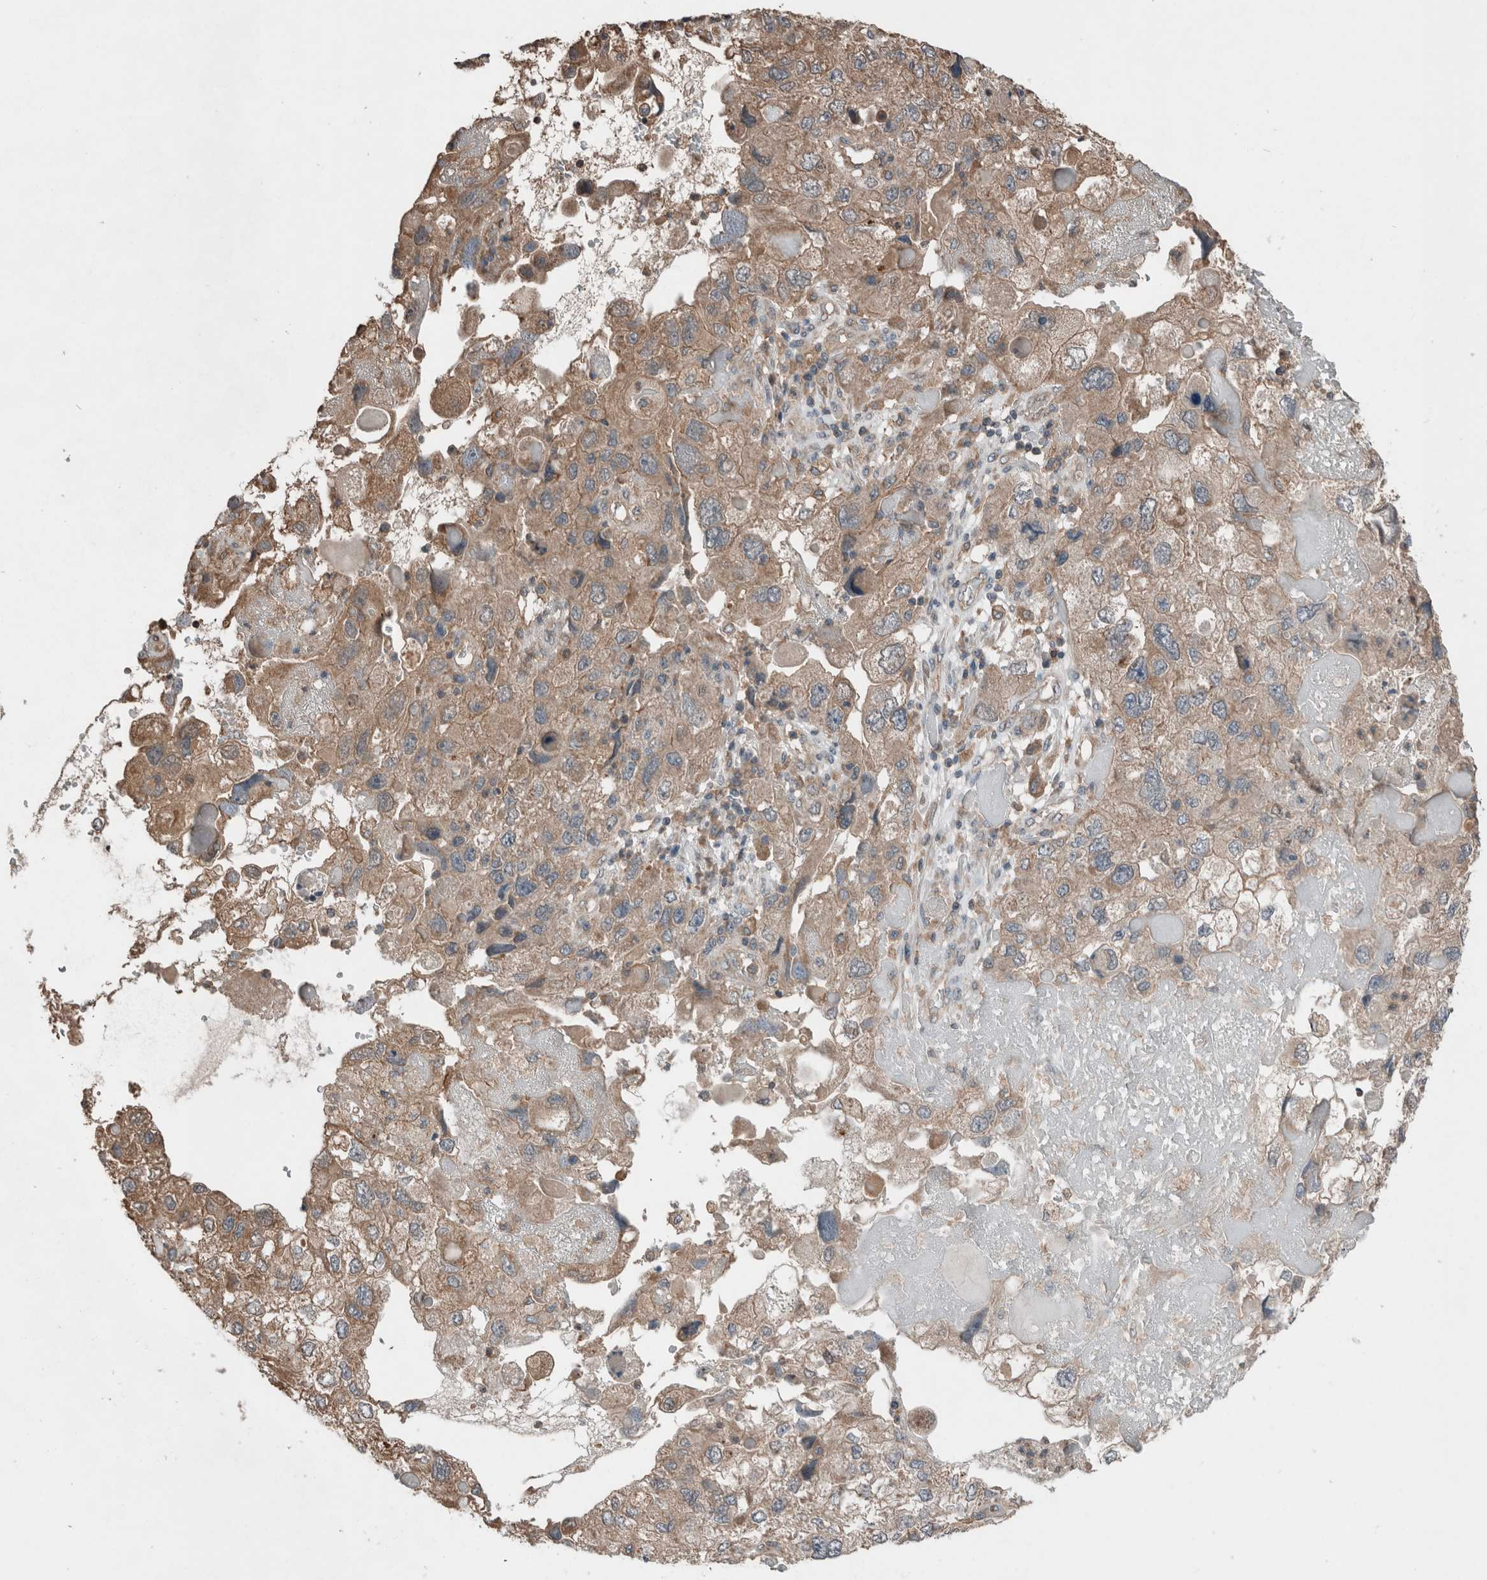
{"staining": {"intensity": "moderate", "quantity": "25%-75%", "location": "cytoplasmic/membranous"}, "tissue": "endometrial cancer", "cell_type": "Tumor cells", "image_type": "cancer", "snomed": [{"axis": "morphology", "description": "Adenocarcinoma, NOS"}, {"axis": "topography", "description": "Endometrium"}], "caption": "IHC histopathology image of adenocarcinoma (endometrial) stained for a protein (brown), which reveals medium levels of moderate cytoplasmic/membranous expression in about 25%-75% of tumor cells.", "gene": "KLK14", "patient": {"sex": "female", "age": 49}}